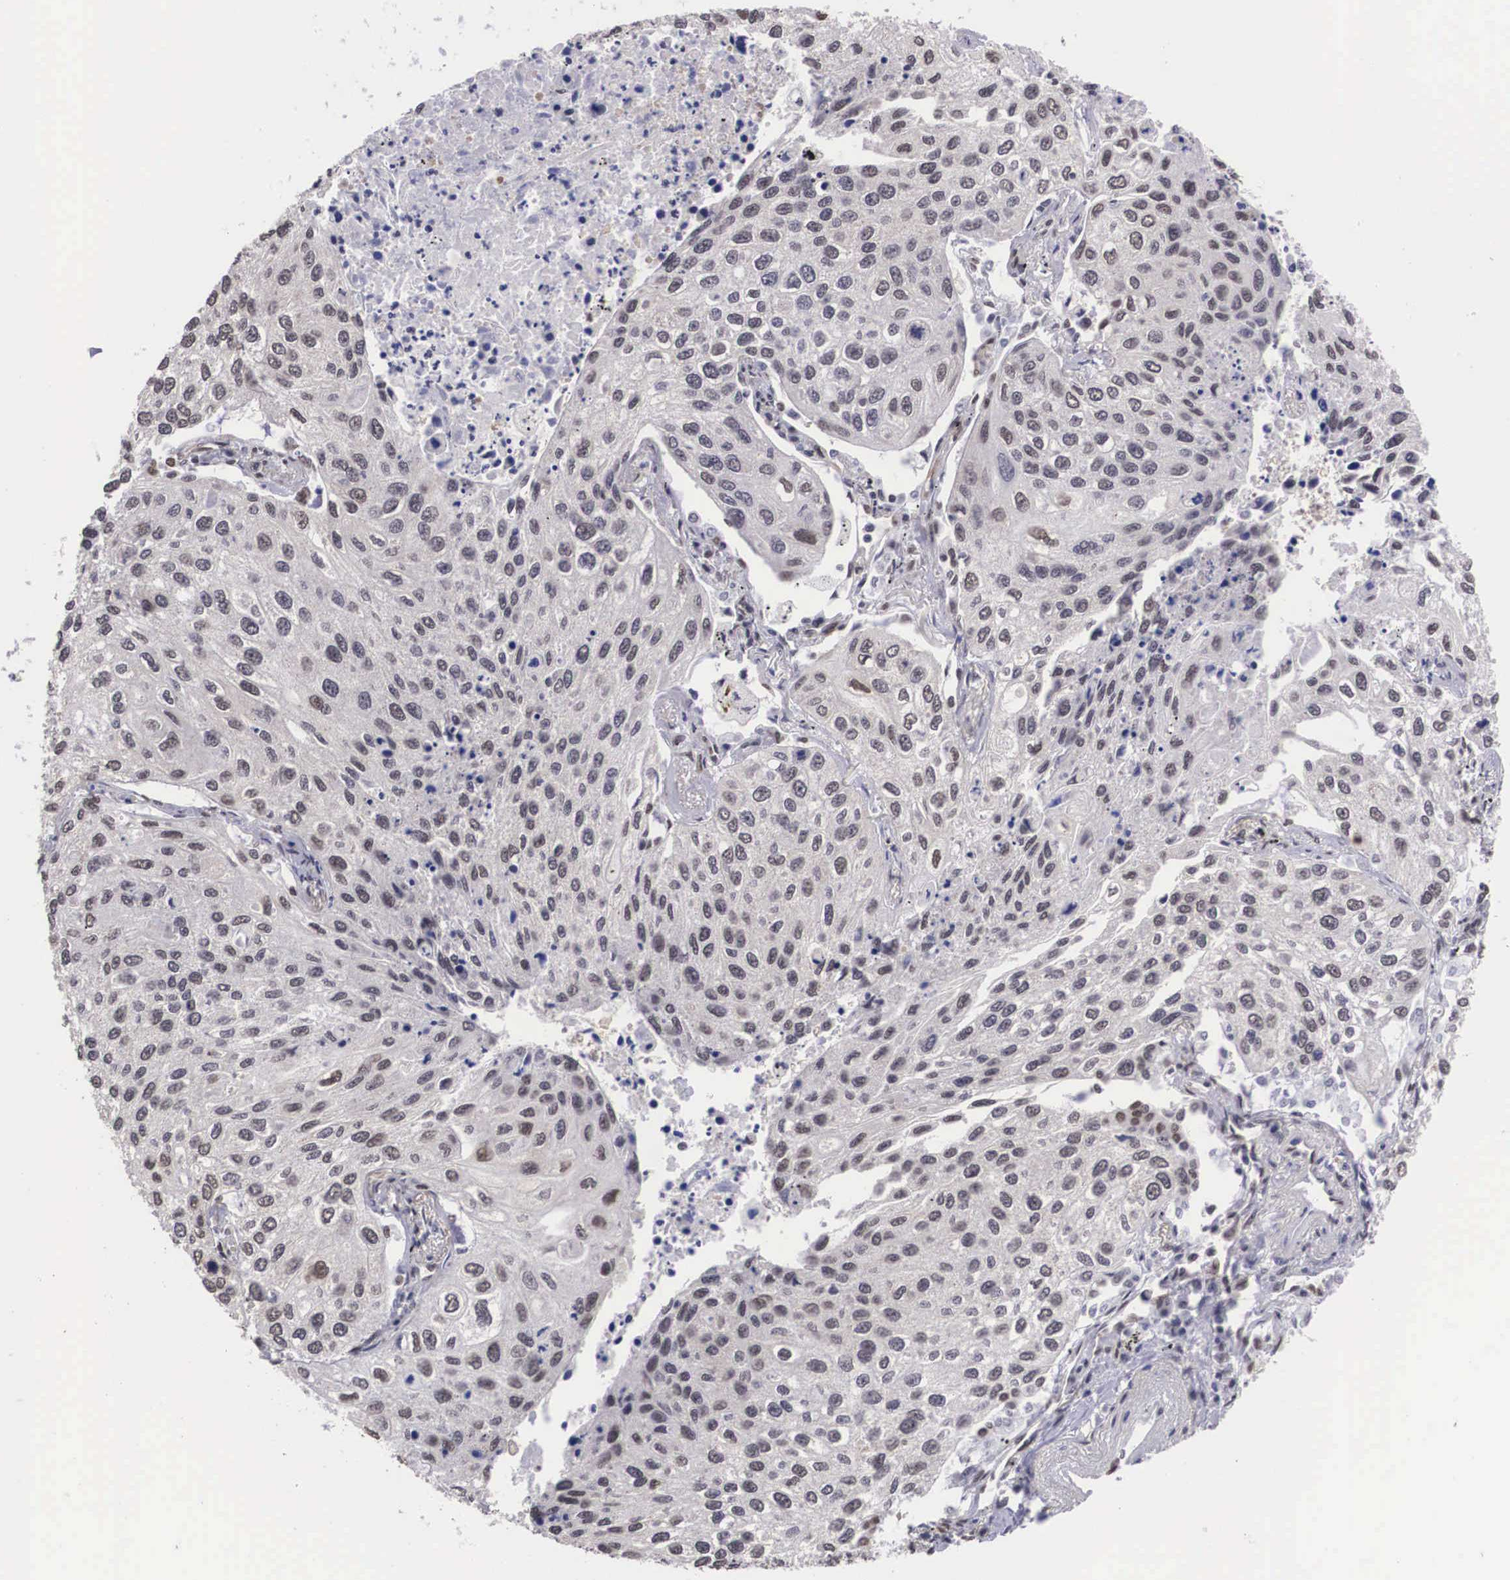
{"staining": {"intensity": "weak", "quantity": "<25%", "location": "nuclear"}, "tissue": "lung cancer", "cell_type": "Tumor cells", "image_type": "cancer", "snomed": [{"axis": "morphology", "description": "Squamous cell carcinoma, NOS"}, {"axis": "topography", "description": "Lung"}], "caption": "This is a histopathology image of immunohistochemistry staining of lung cancer (squamous cell carcinoma), which shows no positivity in tumor cells.", "gene": "OTX2", "patient": {"sex": "male", "age": 75}}